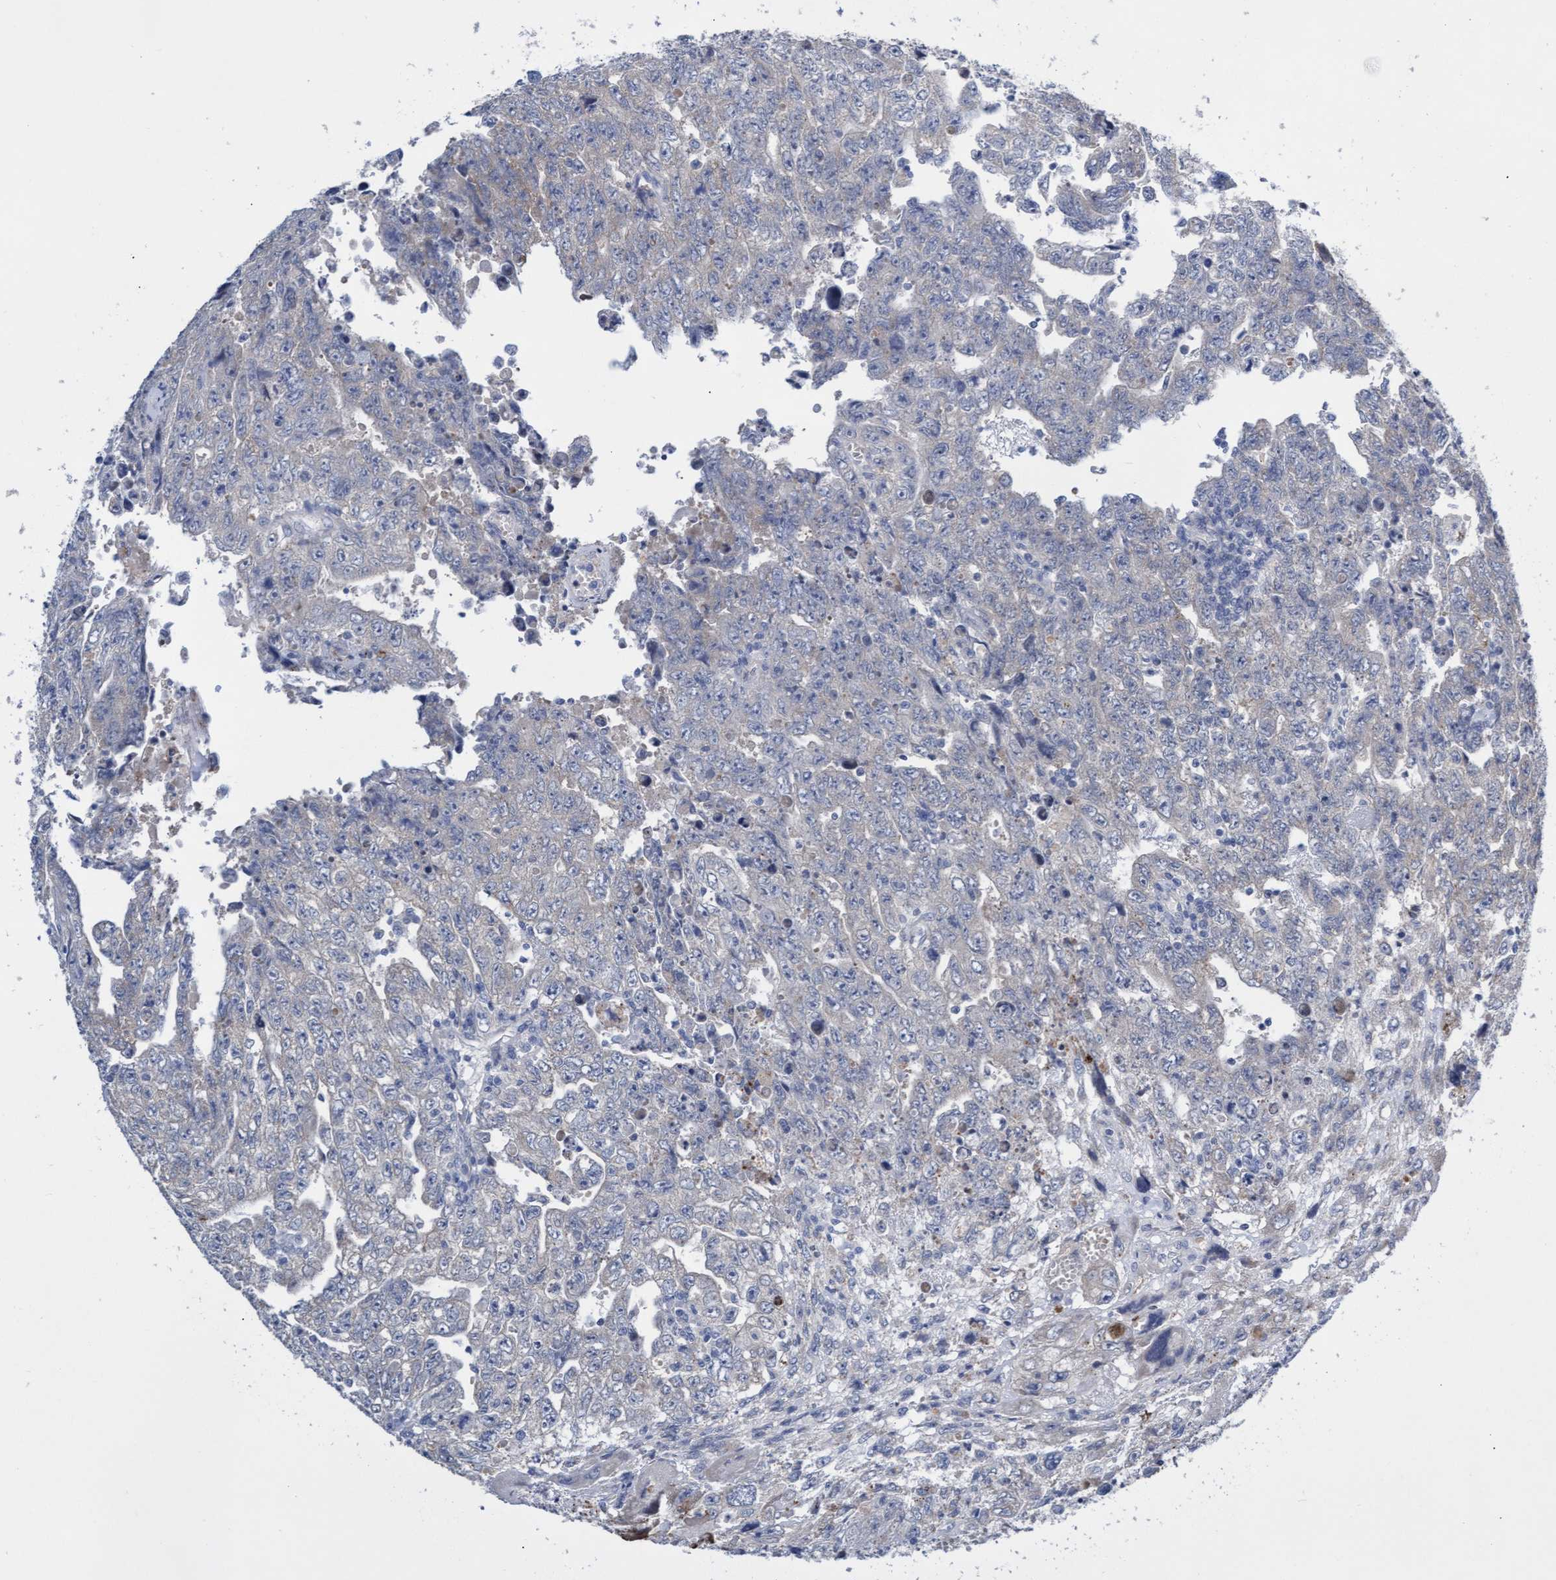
{"staining": {"intensity": "negative", "quantity": "none", "location": "none"}, "tissue": "testis cancer", "cell_type": "Tumor cells", "image_type": "cancer", "snomed": [{"axis": "morphology", "description": "Carcinoma, Embryonal, NOS"}, {"axis": "topography", "description": "Testis"}], "caption": "A photomicrograph of embryonal carcinoma (testis) stained for a protein reveals no brown staining in tumor cells. (DAB (3,3'-diaminobenzidine) immunohistochemistry (IHC) with hematoxylin counter stain).", "gene": "ABCF2", "patient": {"sex": "male", "age": 28}}